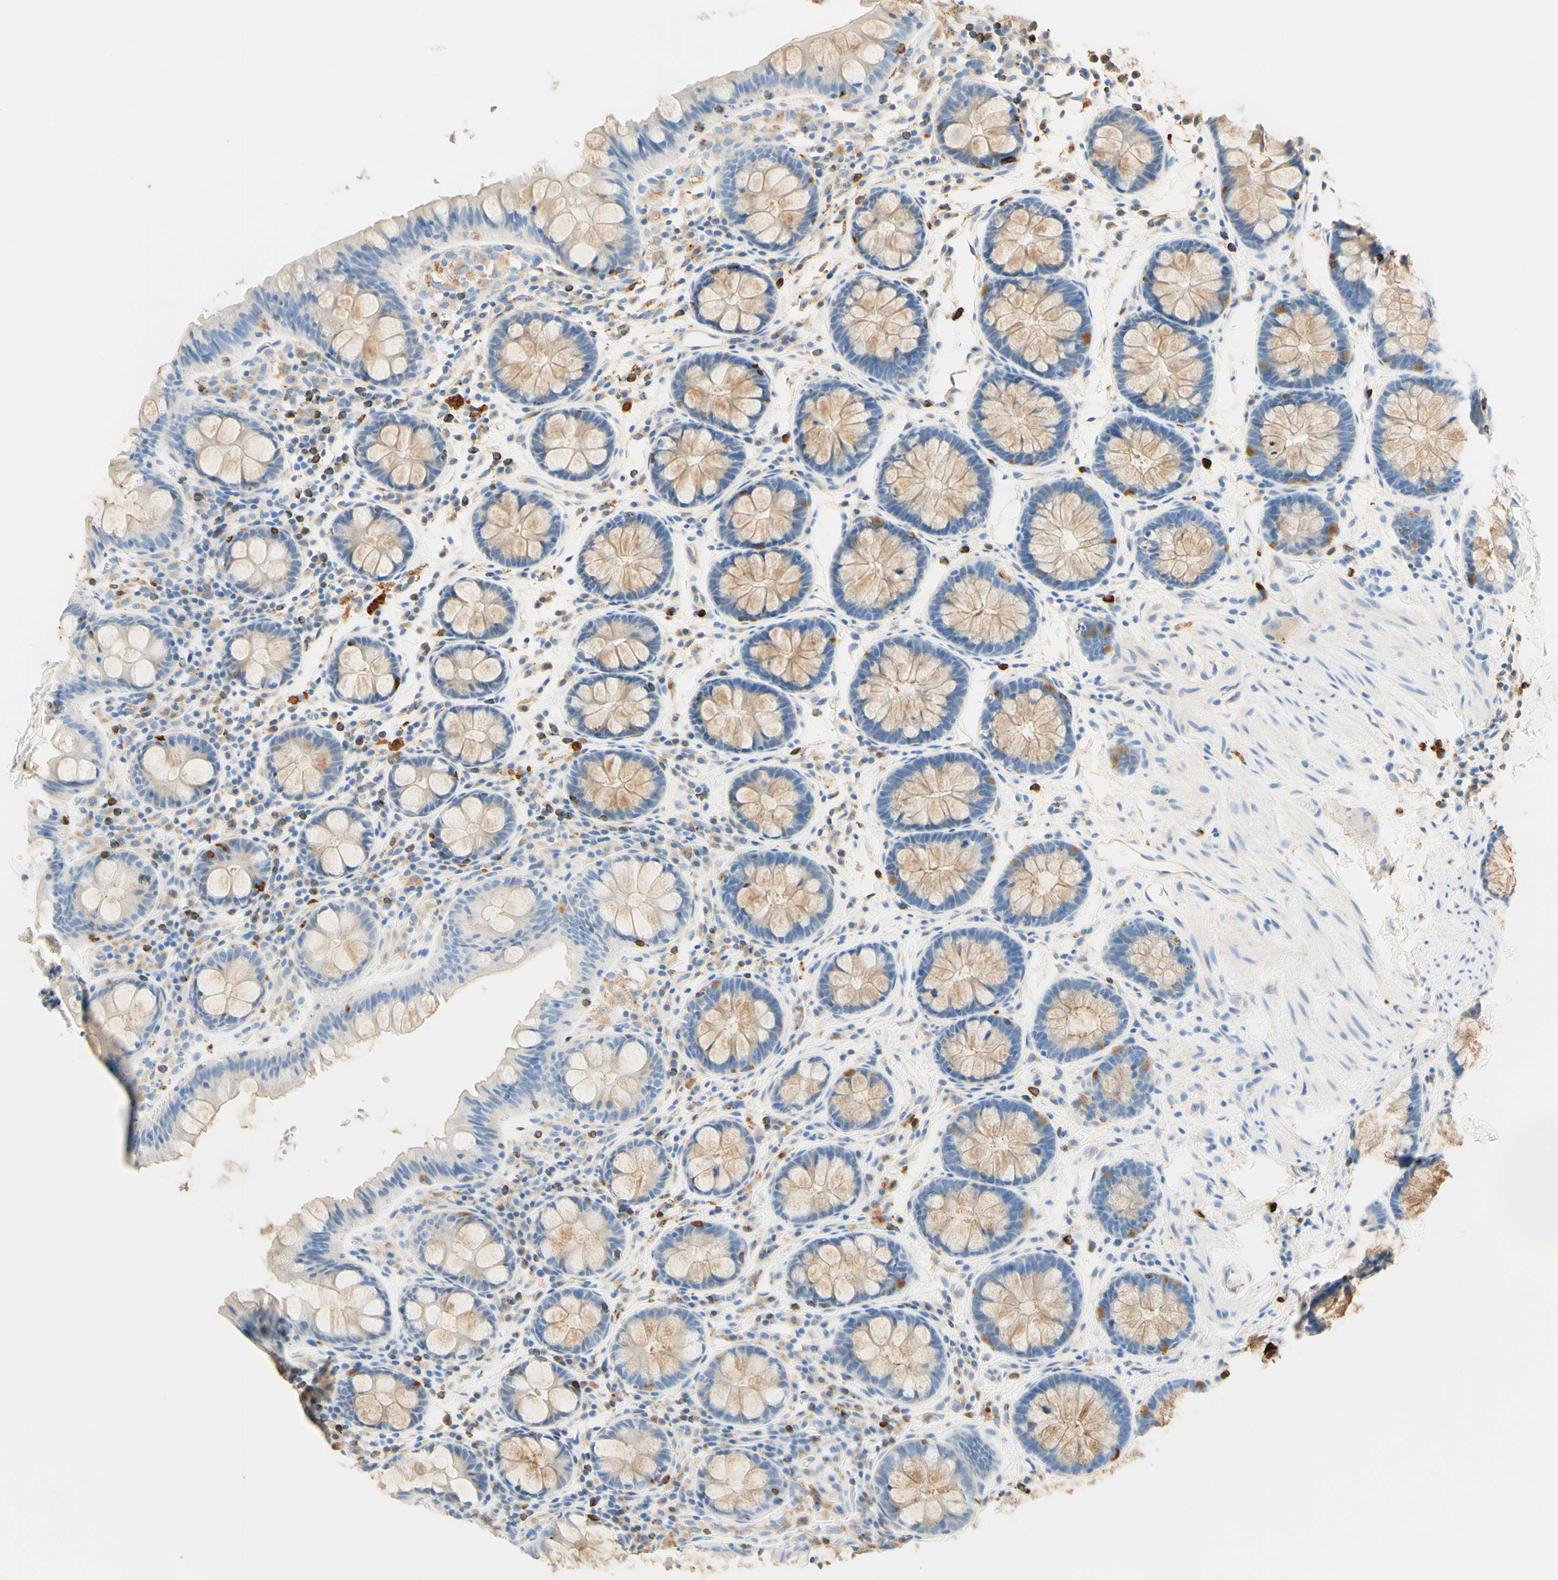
{"staining": {"intensity": "weak", "quantity": ">75%", "location": "cytoplasmic/membranous"}, "tissue": "colon", "cell_type": "Endothelial cells", "image_type": "normal", "snomed": [{"axis": "morphology", "description": "Normal tissue, NOS"}, {"axis": "topography", "description": "Colon"}], "caption": "Human colon stained with a brown dye displays weak cytoplasmic/membranous positive positivity in approximately >75% of endothelial cells.", "gene": "CD63", "patient": {"sex": "female", "age": 80}}